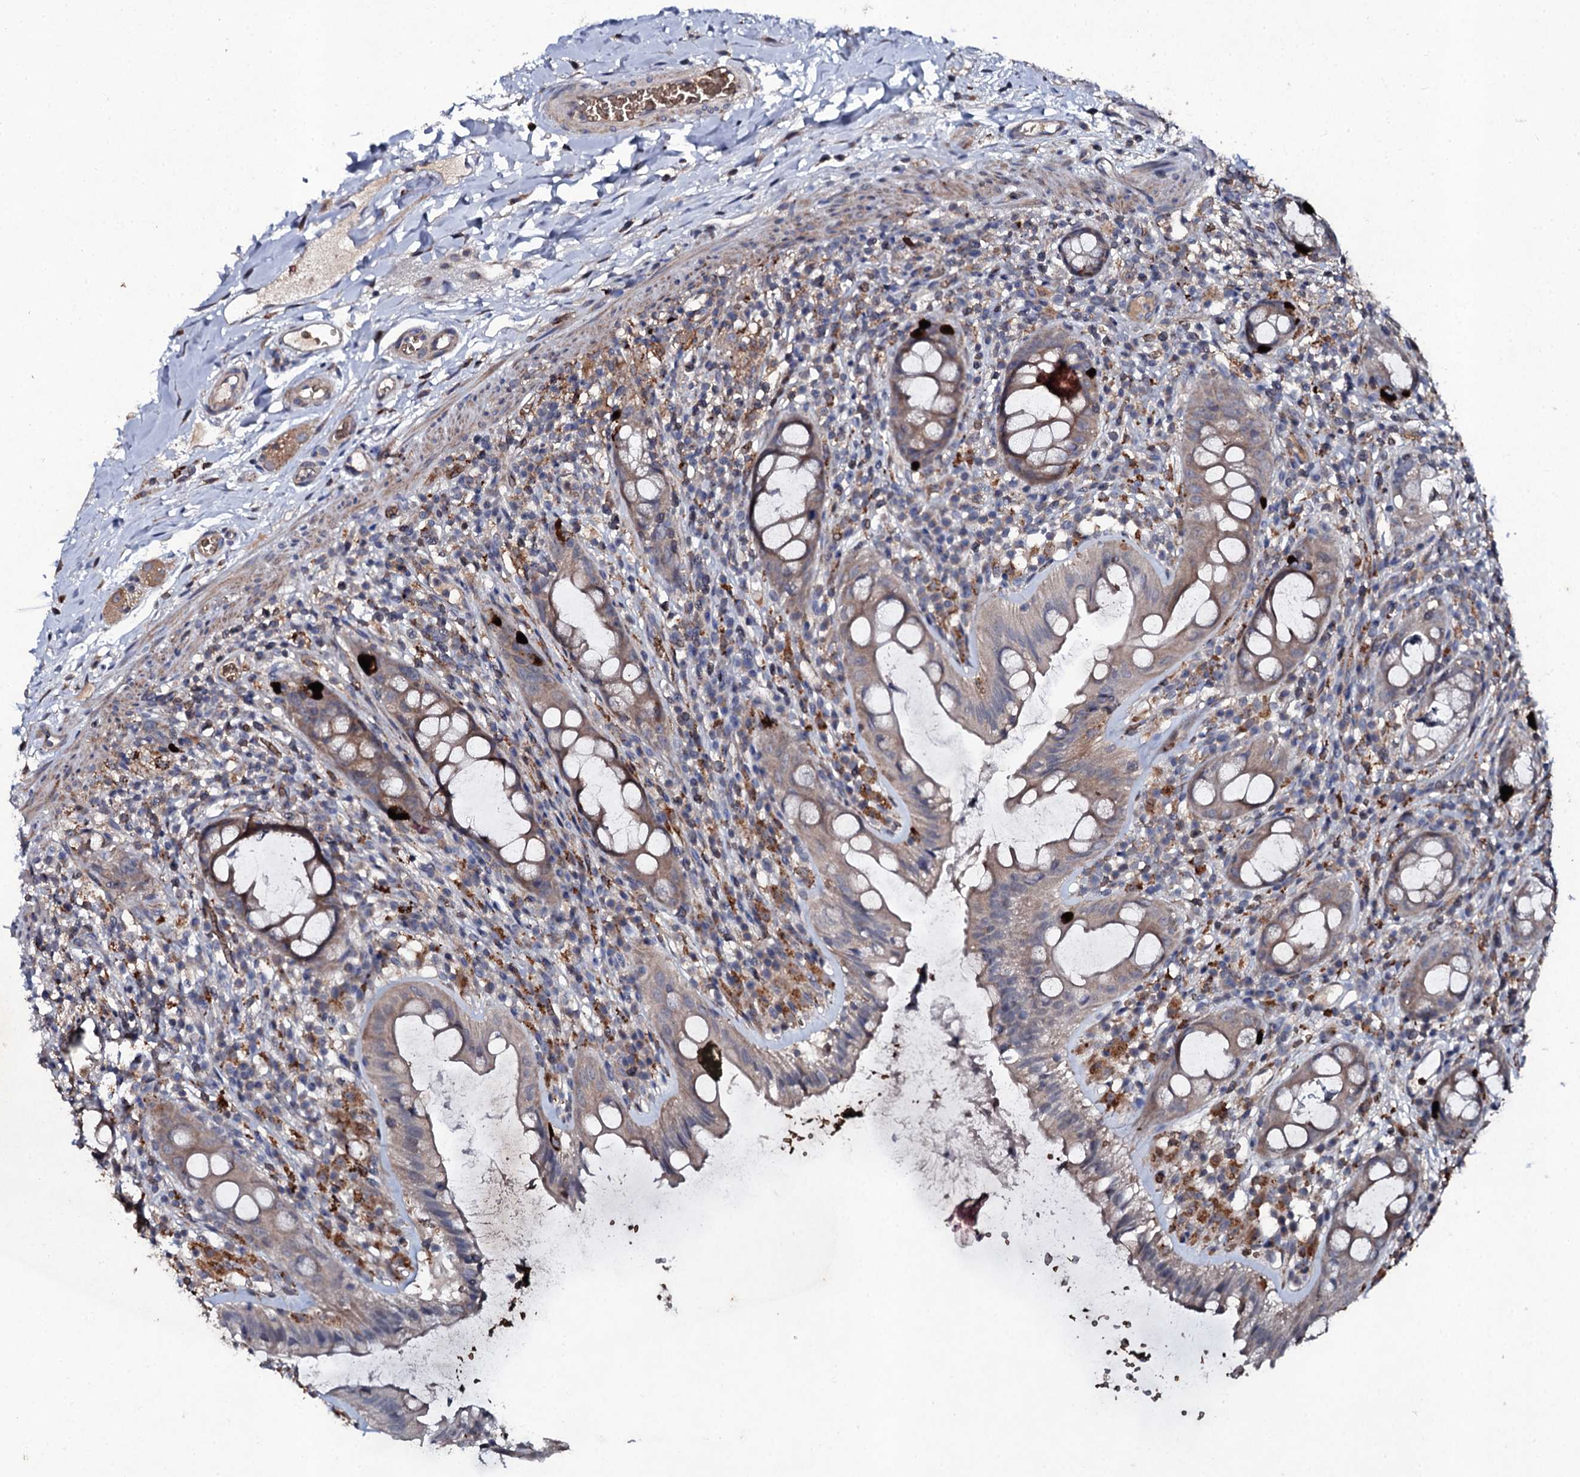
{"staining": {"intensity": "moderate", "quantity": "25%-75%", "location": "cytoplasmic/membranous"}, "tissue": "rectum", "cell_type": "Glandular cells", "image_type": "normal", "snomed": [{"axis": "morphology", "description": "Normal tissue, NOS"}, {"axis": "topography", "description": "Rectum"}], "caption": "Brown immunohistochemical staining in normal human rectum reveals moderate cytoplasmic/membranous expression in approximately 25%-75% of glandular cells.", "gene": "LRRC28", "patient": {"sex": "female", "age": 57}}